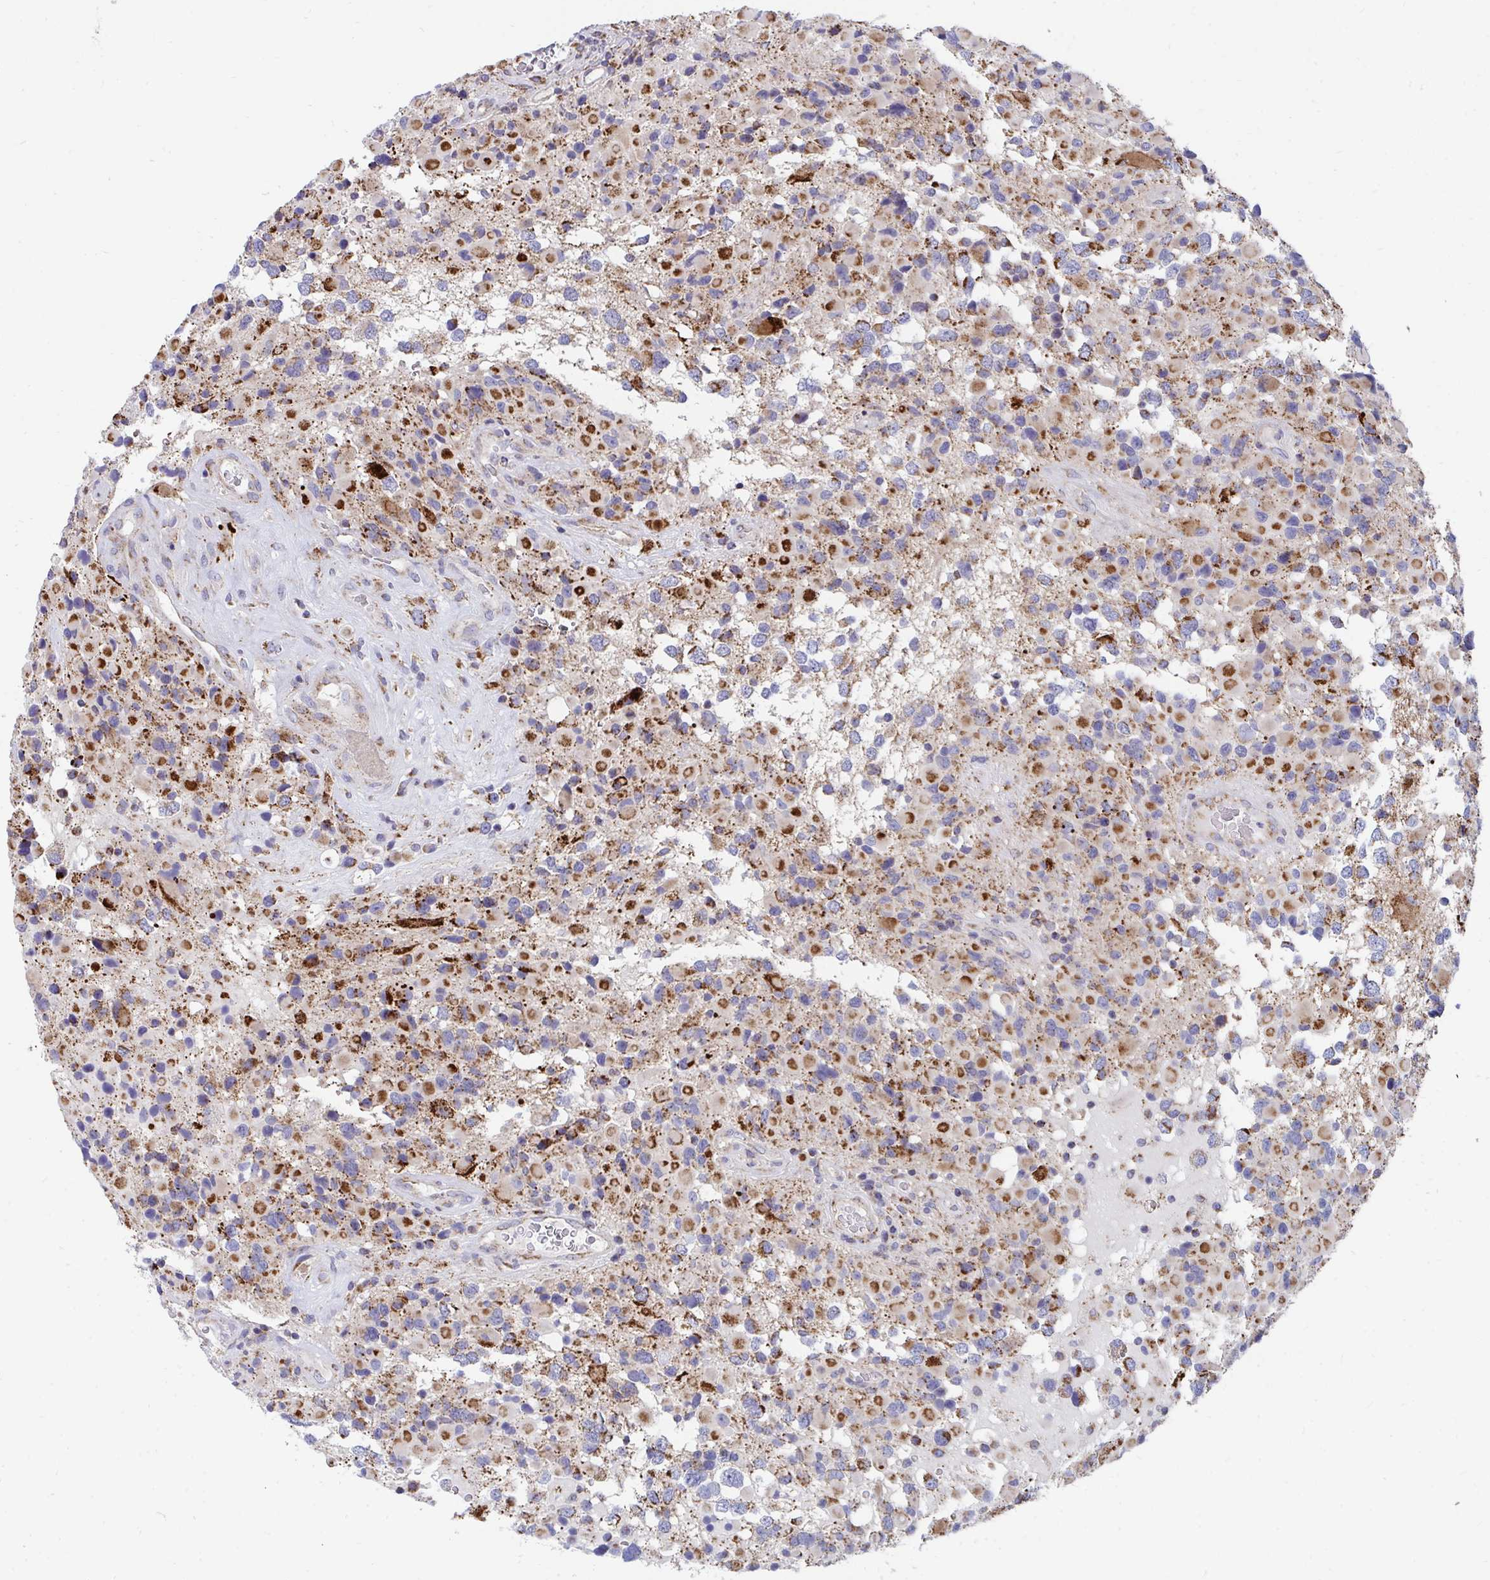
{"staining": {"intensity": "moderate", "quantity": ">75%", "location": "cytoplasmic/membranous"}, "tissue": "glioma", "cell_type": "Tumor cells", "image_type": "cancer", "snomed": [{"axis": "morphology", "description": "Glioma, malignant, High grade"}, {"axis": "topography", "description": "Brain"}], "caption": "IHC micrograph of glioma stained for a protein (brown), which exhibits medium levels of moderate cytoplasmic/membranous staining in about >75% of tumor cells.", "gene": "PC", "patient": {"sex": "female", "age": 40}}